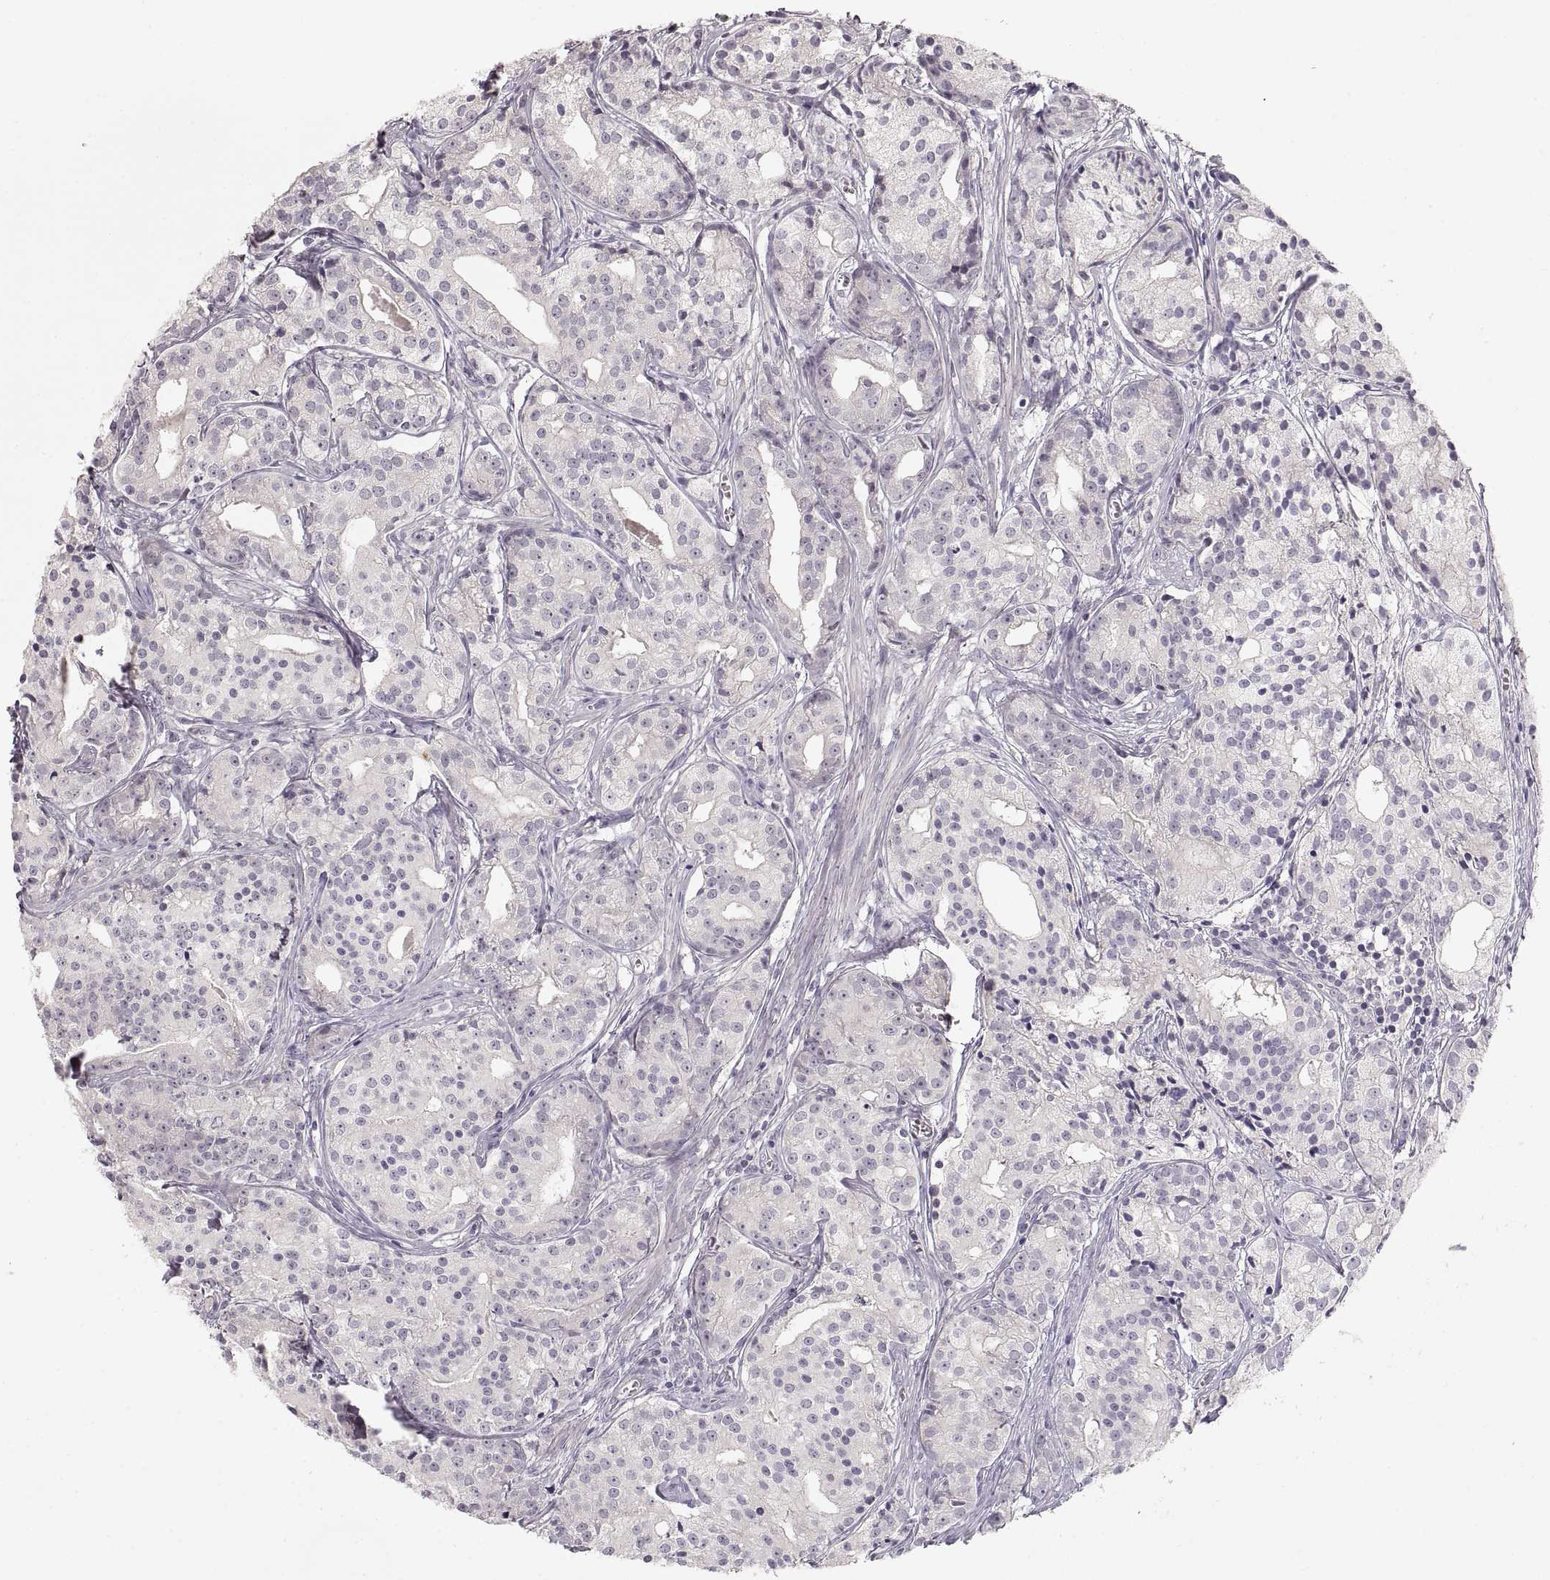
{"staining": {"intensity": "negative", "quantity": "none", "location": "none"}, "tissue": "prostate cancer", "cell_type": "Tumor cells", "image_type": "cancer", "snomed": [{"axis": "morphology", "description": "Adenocarcinoma, Medium grade"}, {"axis": "topography", "description": "Prostate"}], "caption": "High magnification brightfield microscopy of adenocarcinoma (medium-grade) (prostate) stained with DAB (3,3'-diaminobenzidine) (brown) and counterstained with hematoxylin (blue): tumor cells show no significant staining. The staining was performed using DAB to visualize the protein expression in brown, while the nuclei were stained in blue with hematoxylin (Magnification: 20x).", "gene": "PCSK2", "patient": {"sex": "male", "age": 74}}